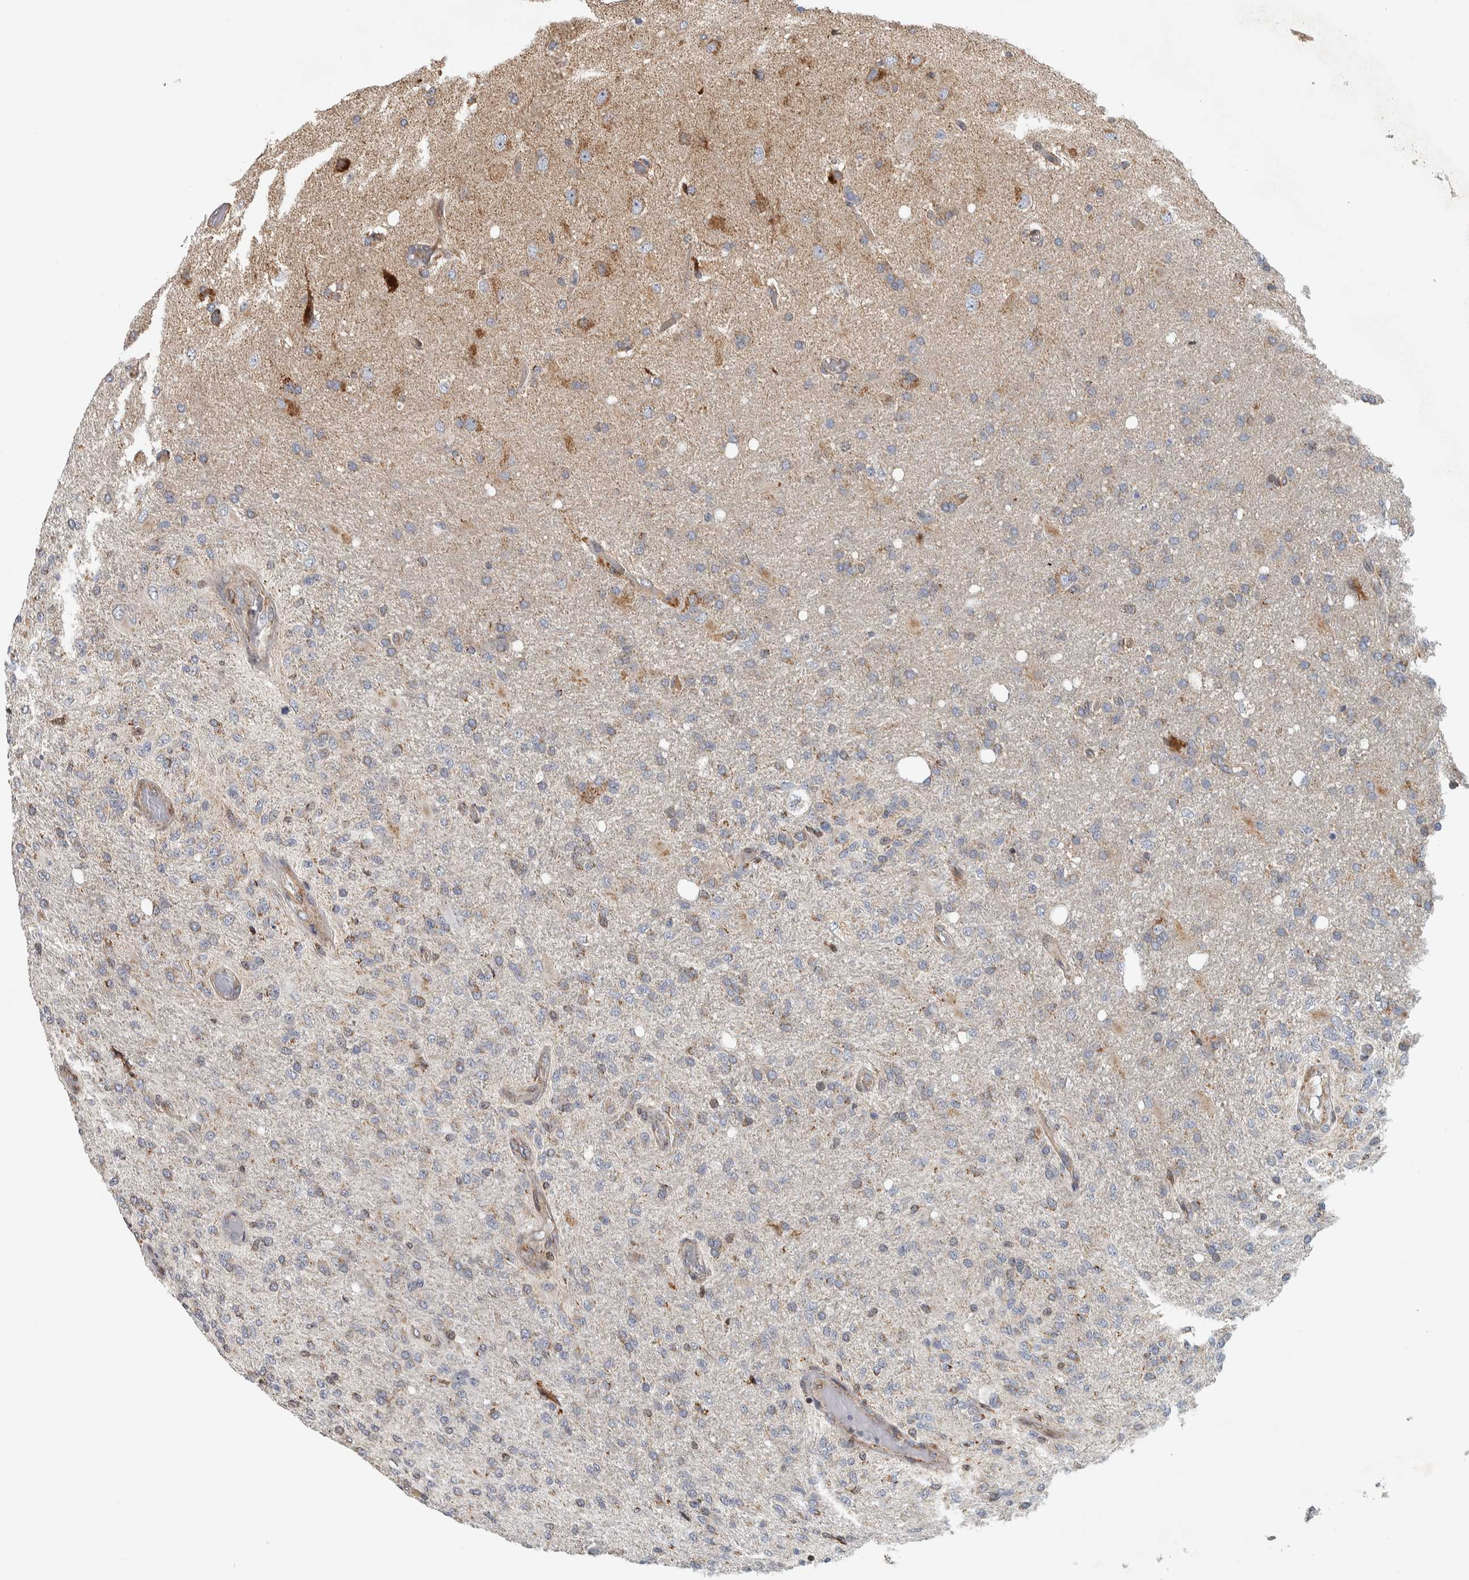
{"staining": {"intensity": "weak", "quantity": "<25%", "location": "cytoplasmic/membranous"}, "tissue": "glioma", "cell_type": "Tumor cells", "image_type": "cancer", "snomed": [{"axis": "morphology", "description": "Normal tissue, NOS"}, {"axis": "morphology", "description": "Glioma, malignant, High grade"}, {"axis": "topography", "description": "Cerebral cortex"}], "caption": "Immunohistochemistry (IHC) of glioma reveals no expression in tumor cells. The staining was performed using DAB (3,3'-diaminobenzidine) to visualize the protein expression in brown, while the nuclei were stained in blue with hematoxylin (Magnification: 20x).", "gene": "AFP", "patient": {"sex": "male", "age": 77}}